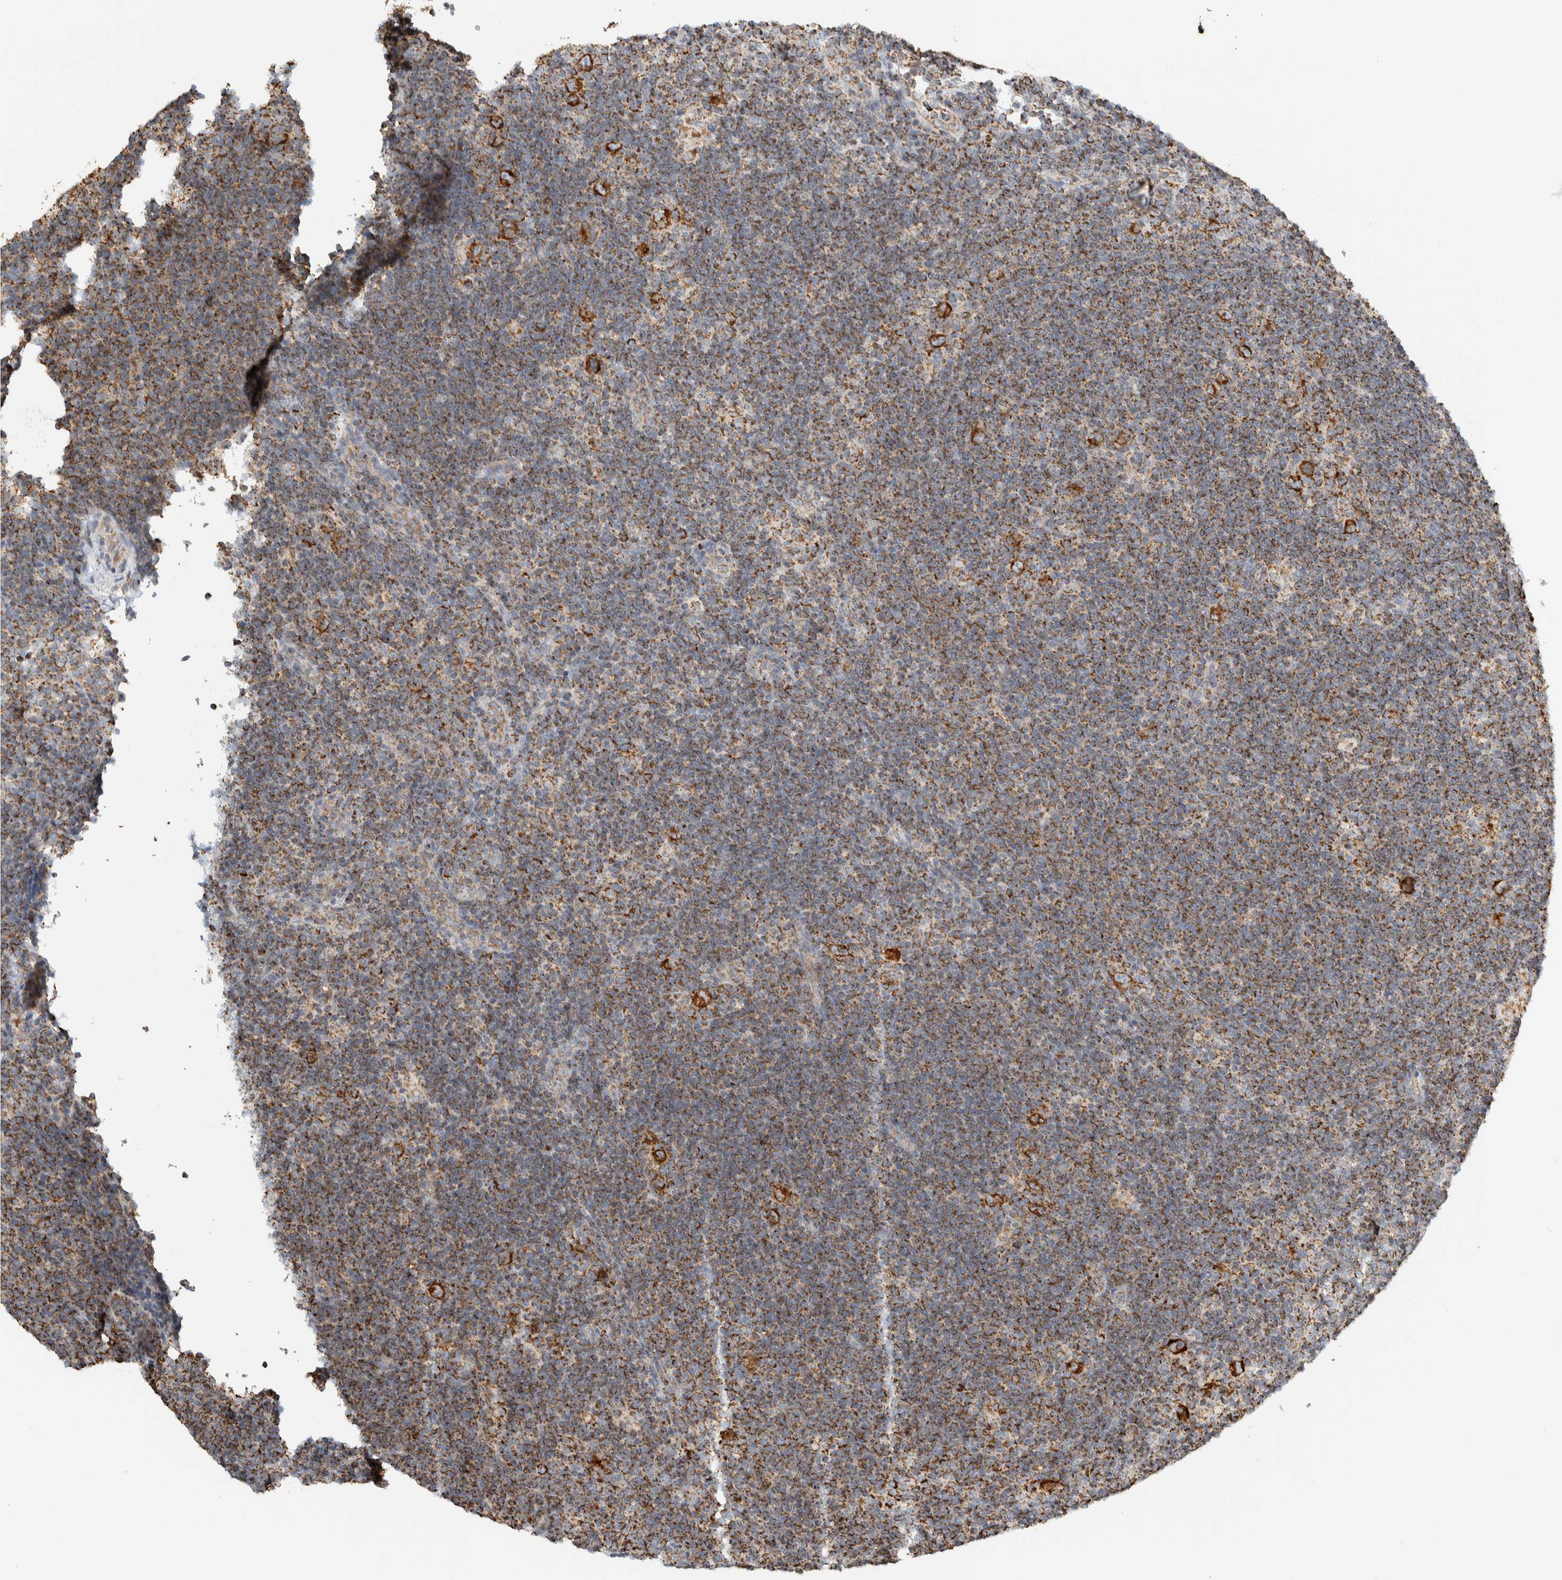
{"staining": {"intensity": "strong", "quantity": ">75%", "location": "cytoplasmic/membranous"}, "tissue": "lymphoma", "cell_type": "Tumor cells", "image_type": "cancer", "snomed": [{"axis": "morphology", "description": "Hodgkin's disease, NOS"}, {"axis": "topography", "description": "Lymph node"}], "caption": "There is high levels of strong cytoplasmic/membranous positivity in tumor cells of Hodgkin's disease, as demonstrated by immunohistochemical staining (brown color).", "gene": "ZNF454", "patient": {"sex": "female", "age": 57}}